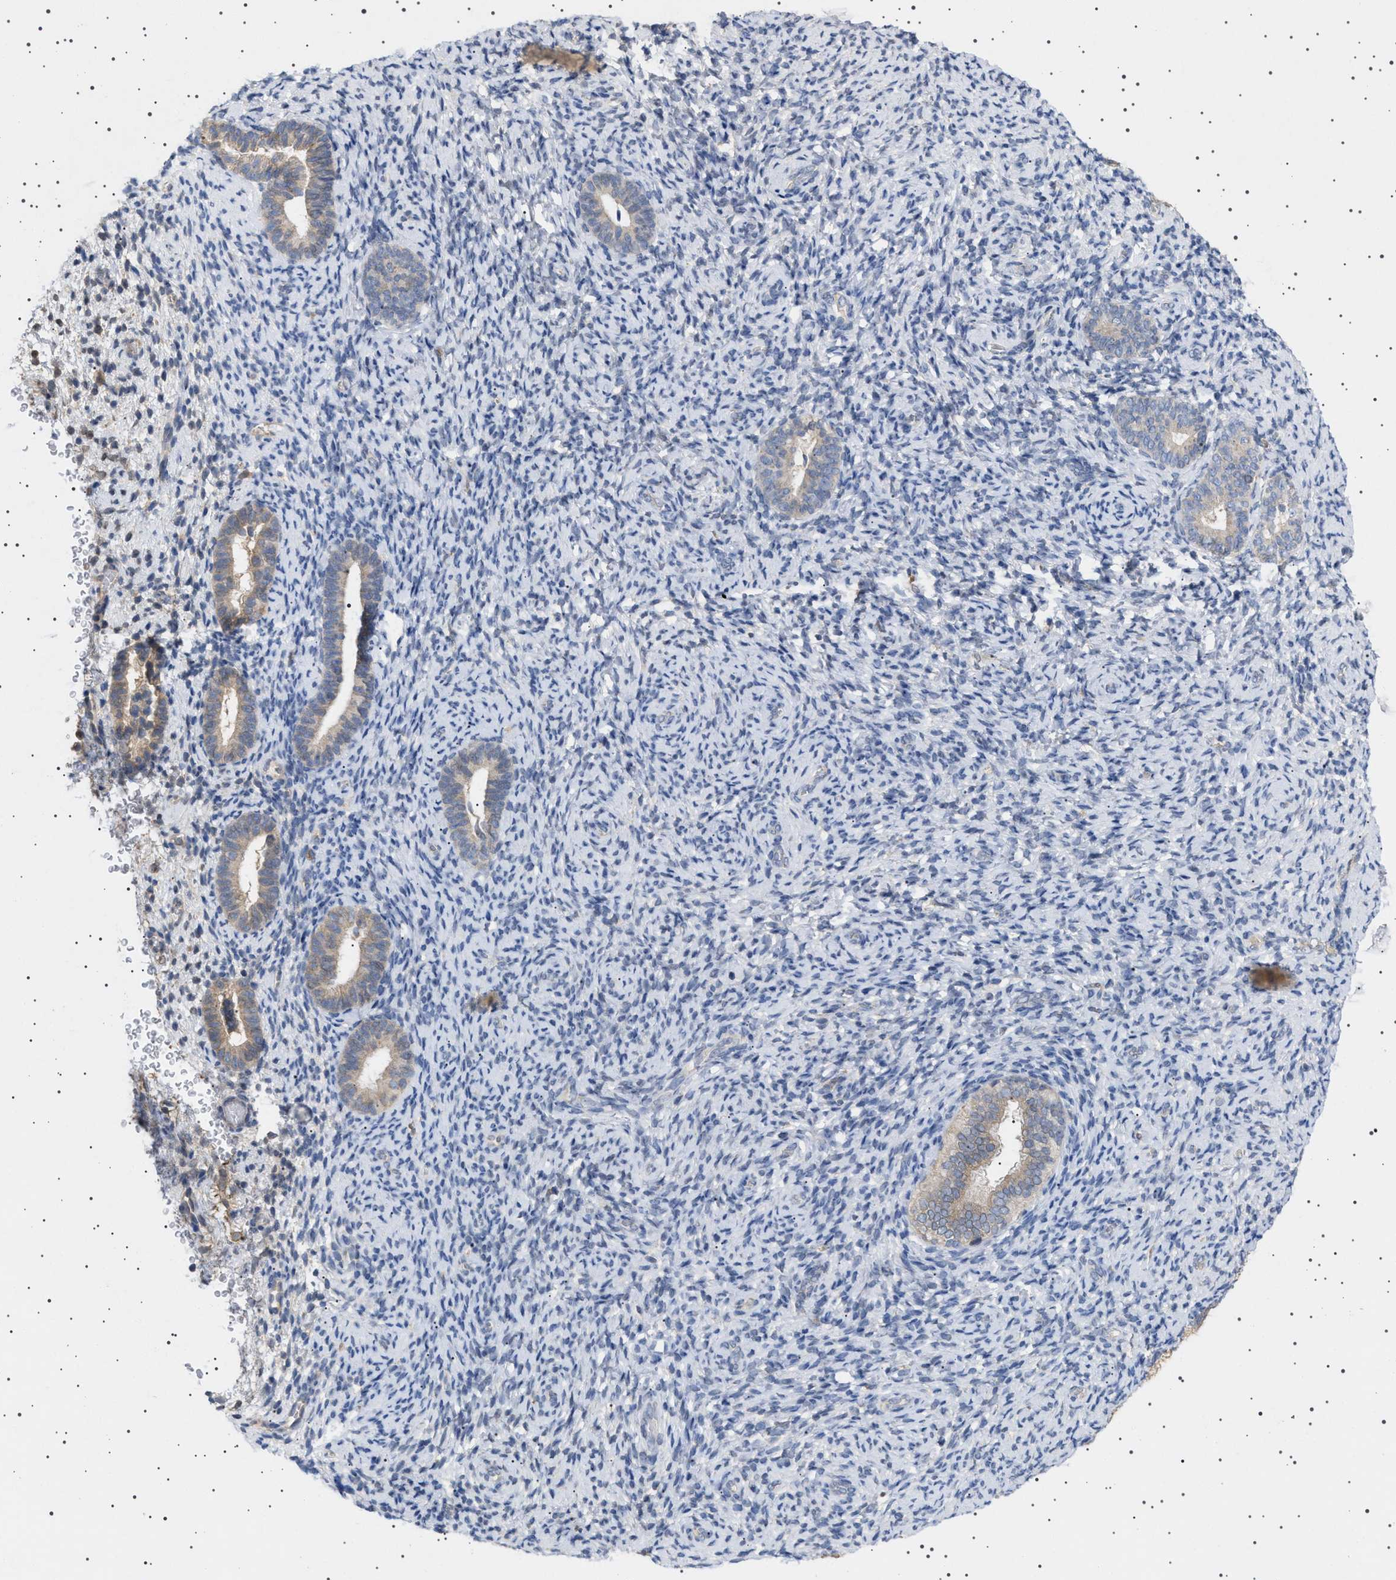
{"staining": {"intensity": "negative", "quantity": "none", "location": "none"}, "tissue": "endometrium", "cell_type": "Cells in endometrial stroma", "image_type": "normal", "snomed": [{"axis": "morphology", "description": "Normal tissue, NOS"}, {"axis": "topography", "description": "Endometrium"}], "caption": "The micrograph reveals no staining of cells in endometrial stroma in normal endometrium. (Brightfield microscopy of DAB (3,3'-diaminobenzidine) immunohistochemistry (IHC) at high magnification).", "gene": "NUP93", "patient": {"sex": "female", "age": 51}}